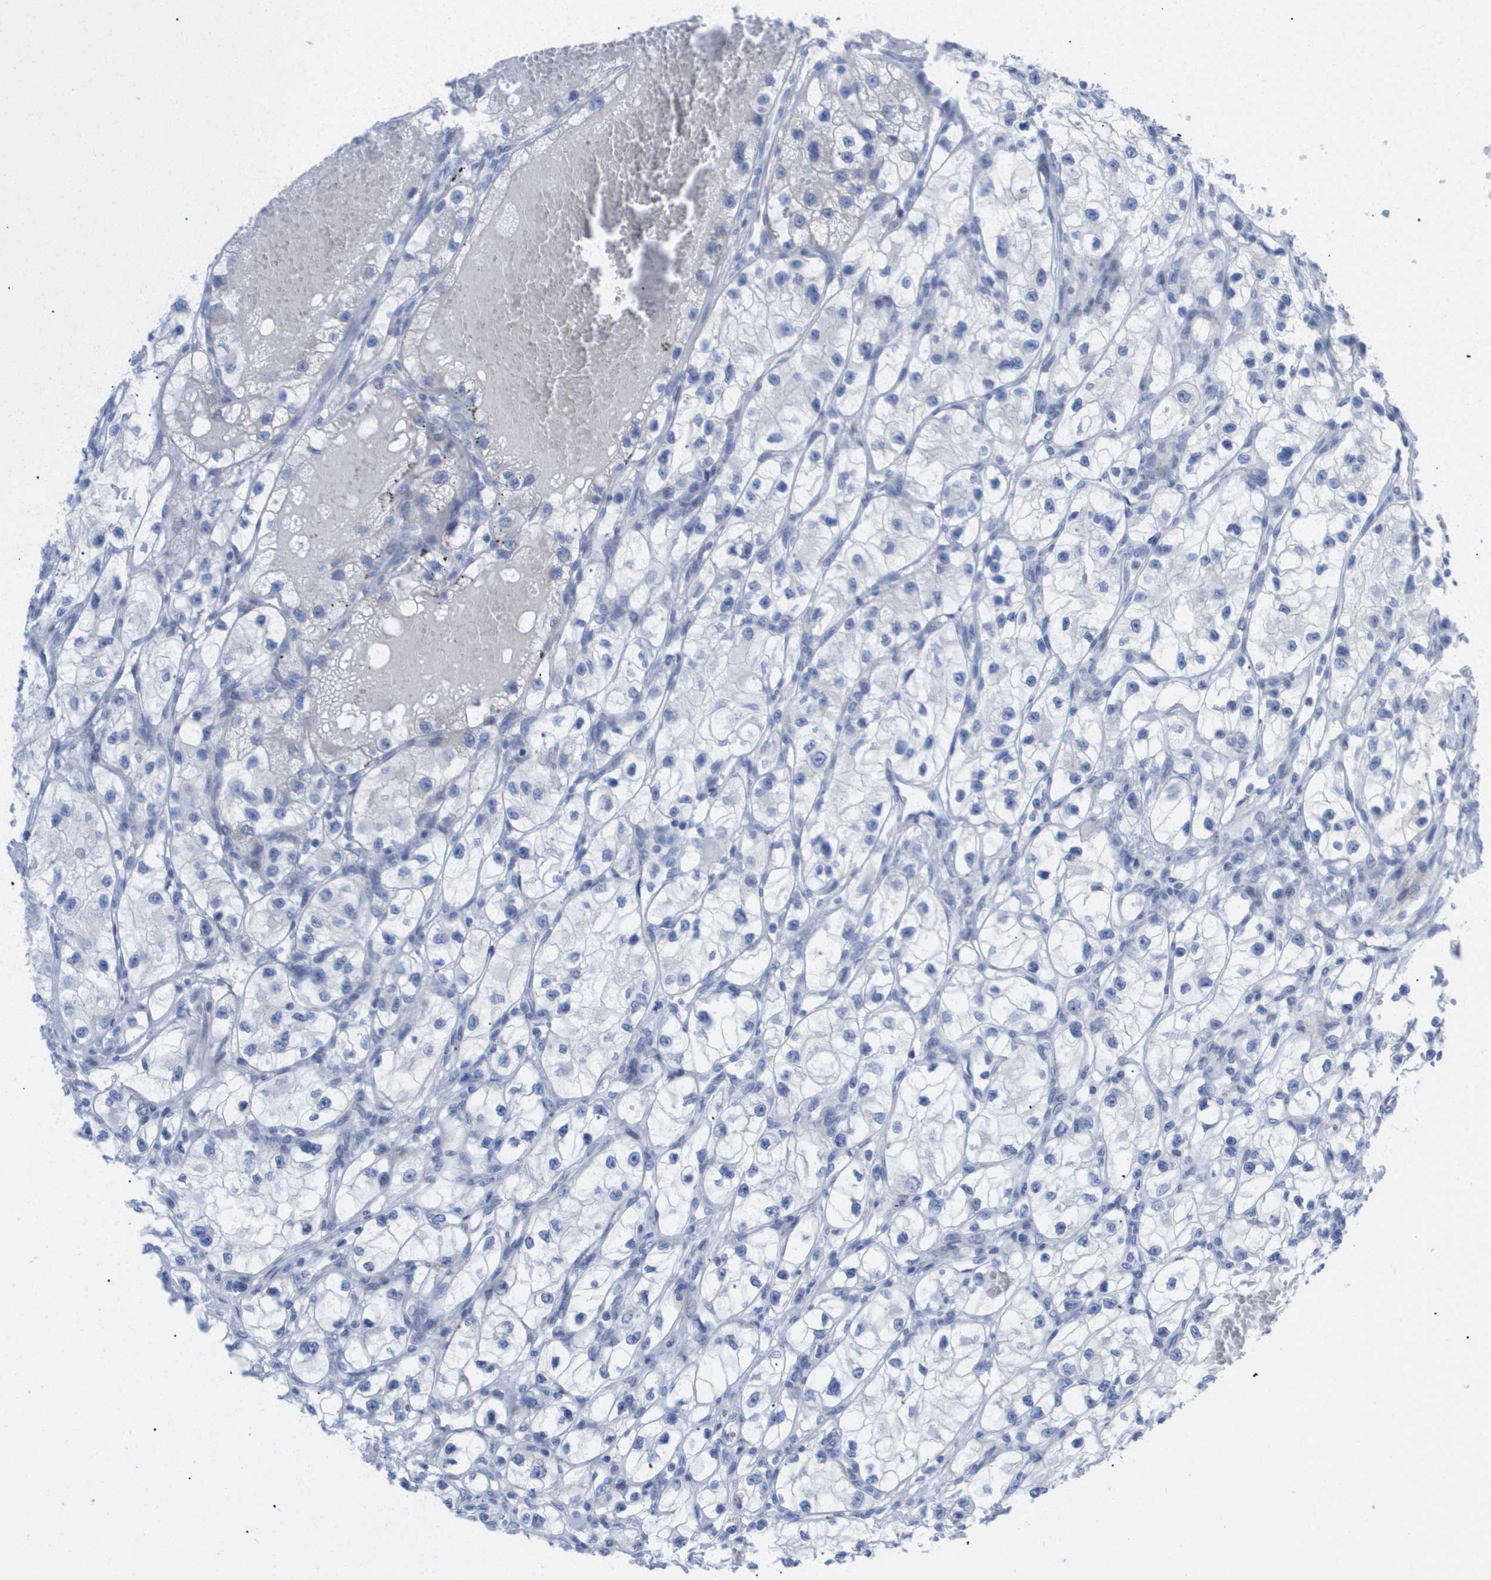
{"staining": {"intensity": "negative", "quantity": "none", "location": "none"}, "tissue": "renal cancer", "cell_type": "Tumor cells", "image_type": "cancer", "snomed": [{"axis": "morphology", "description": "Adenocarcinoma, NOS"}, {"axis": "topography", "description": "Kidney"}], "caption": "High magnification brightfield microscopy of renal adenocarcinoma stained with DAB (3,3'-diaminobenzidine) (brown) and counterstained with hematoxylin (blue): tumor cells show no significant expression. (DAB IHC, high magnification).", "gene": "CAV3", "patient": {"sex": "female", "age": 57}}